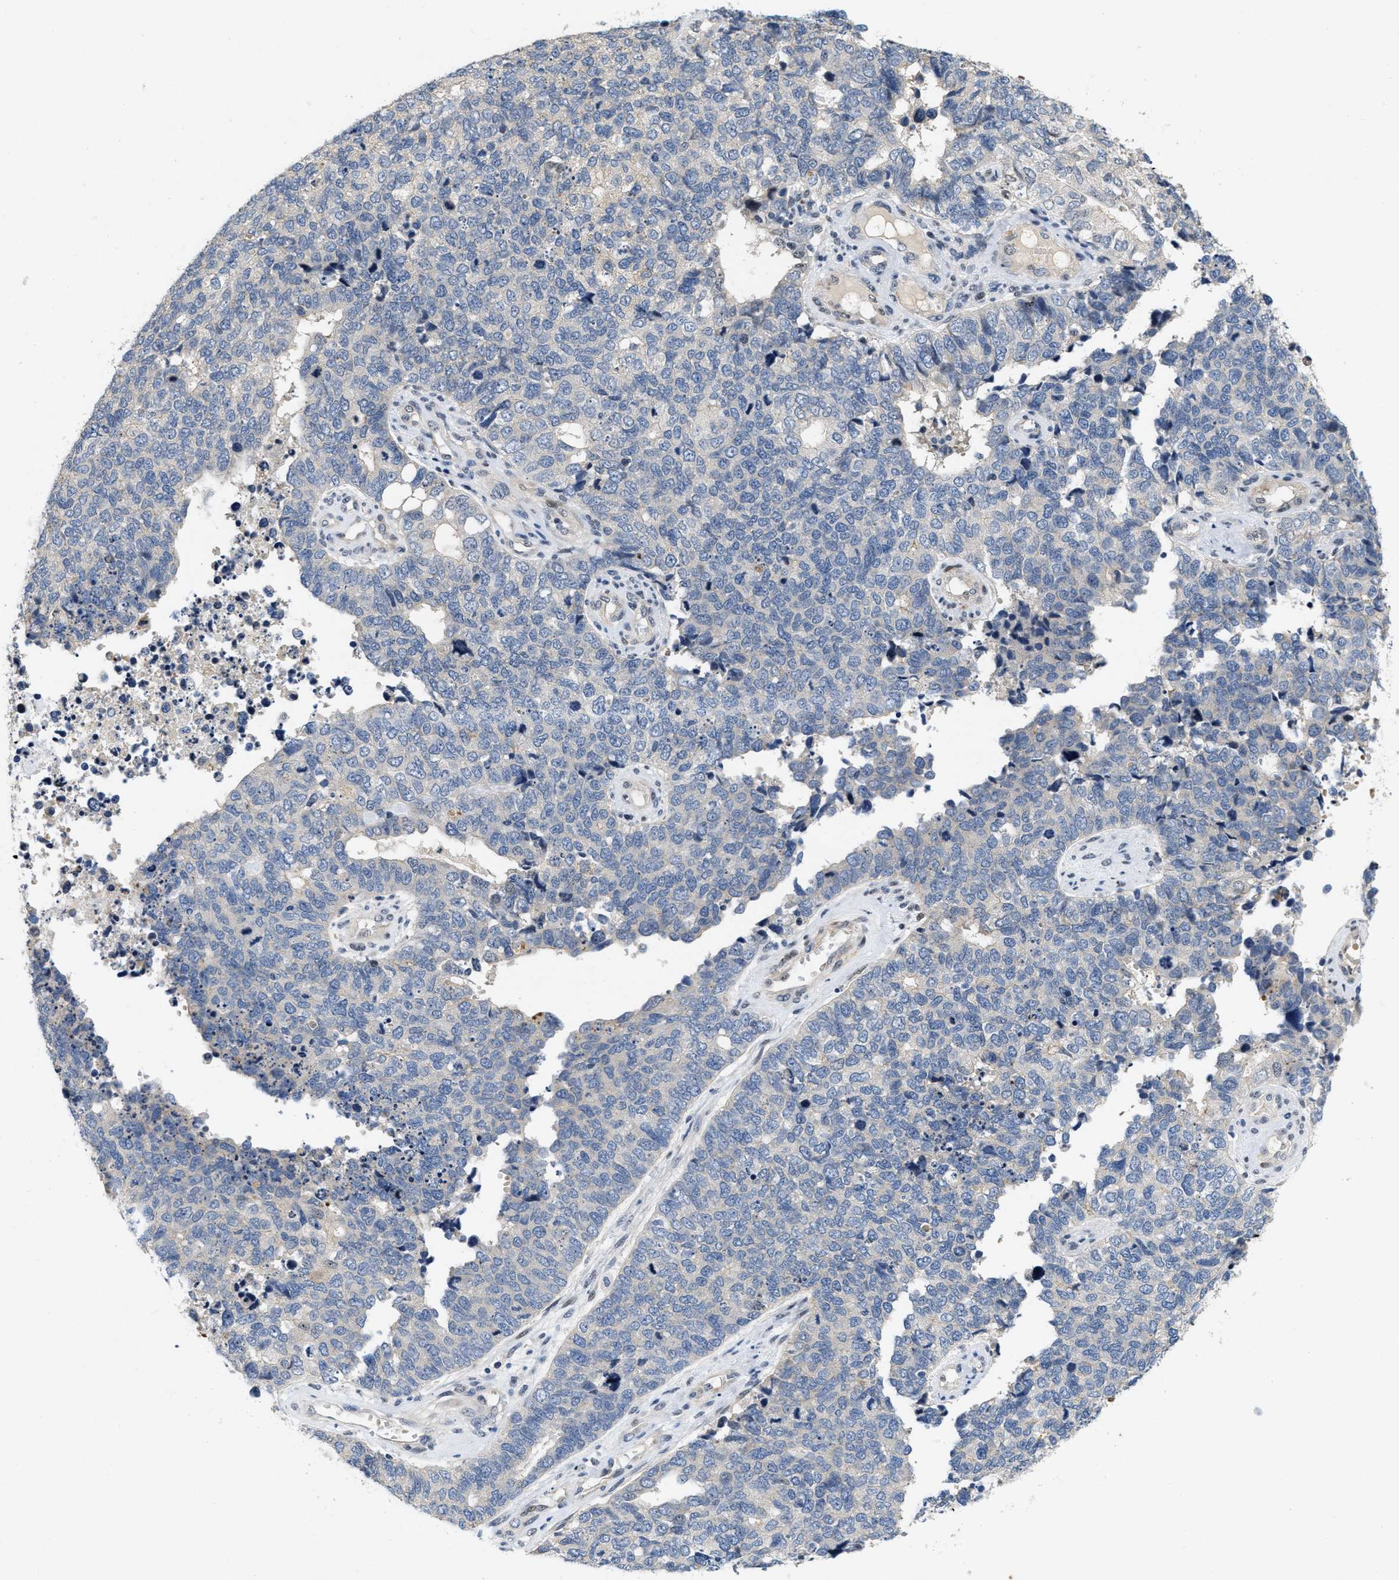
{"staining": {"intensity": "negative", "quantity": "none", "location": "none"}, "tissue": "cervical cancer", "cell_type": "Tumor cells", "image_type": "cancer", "snomed": [{"axis": "morphology", "description": "Squamous cell carcinoma, NOS"}, {"axis": "topography", "description": "Cervix"}], "caption": "High magnification brightfield microscopy of cervical cancer stained with DAB (brown) and counterstained with hematoxylin (blue): tumor cells show no significant positivity.", "gene": "VIP", "patient": {"sex": "female", "age": 63}}